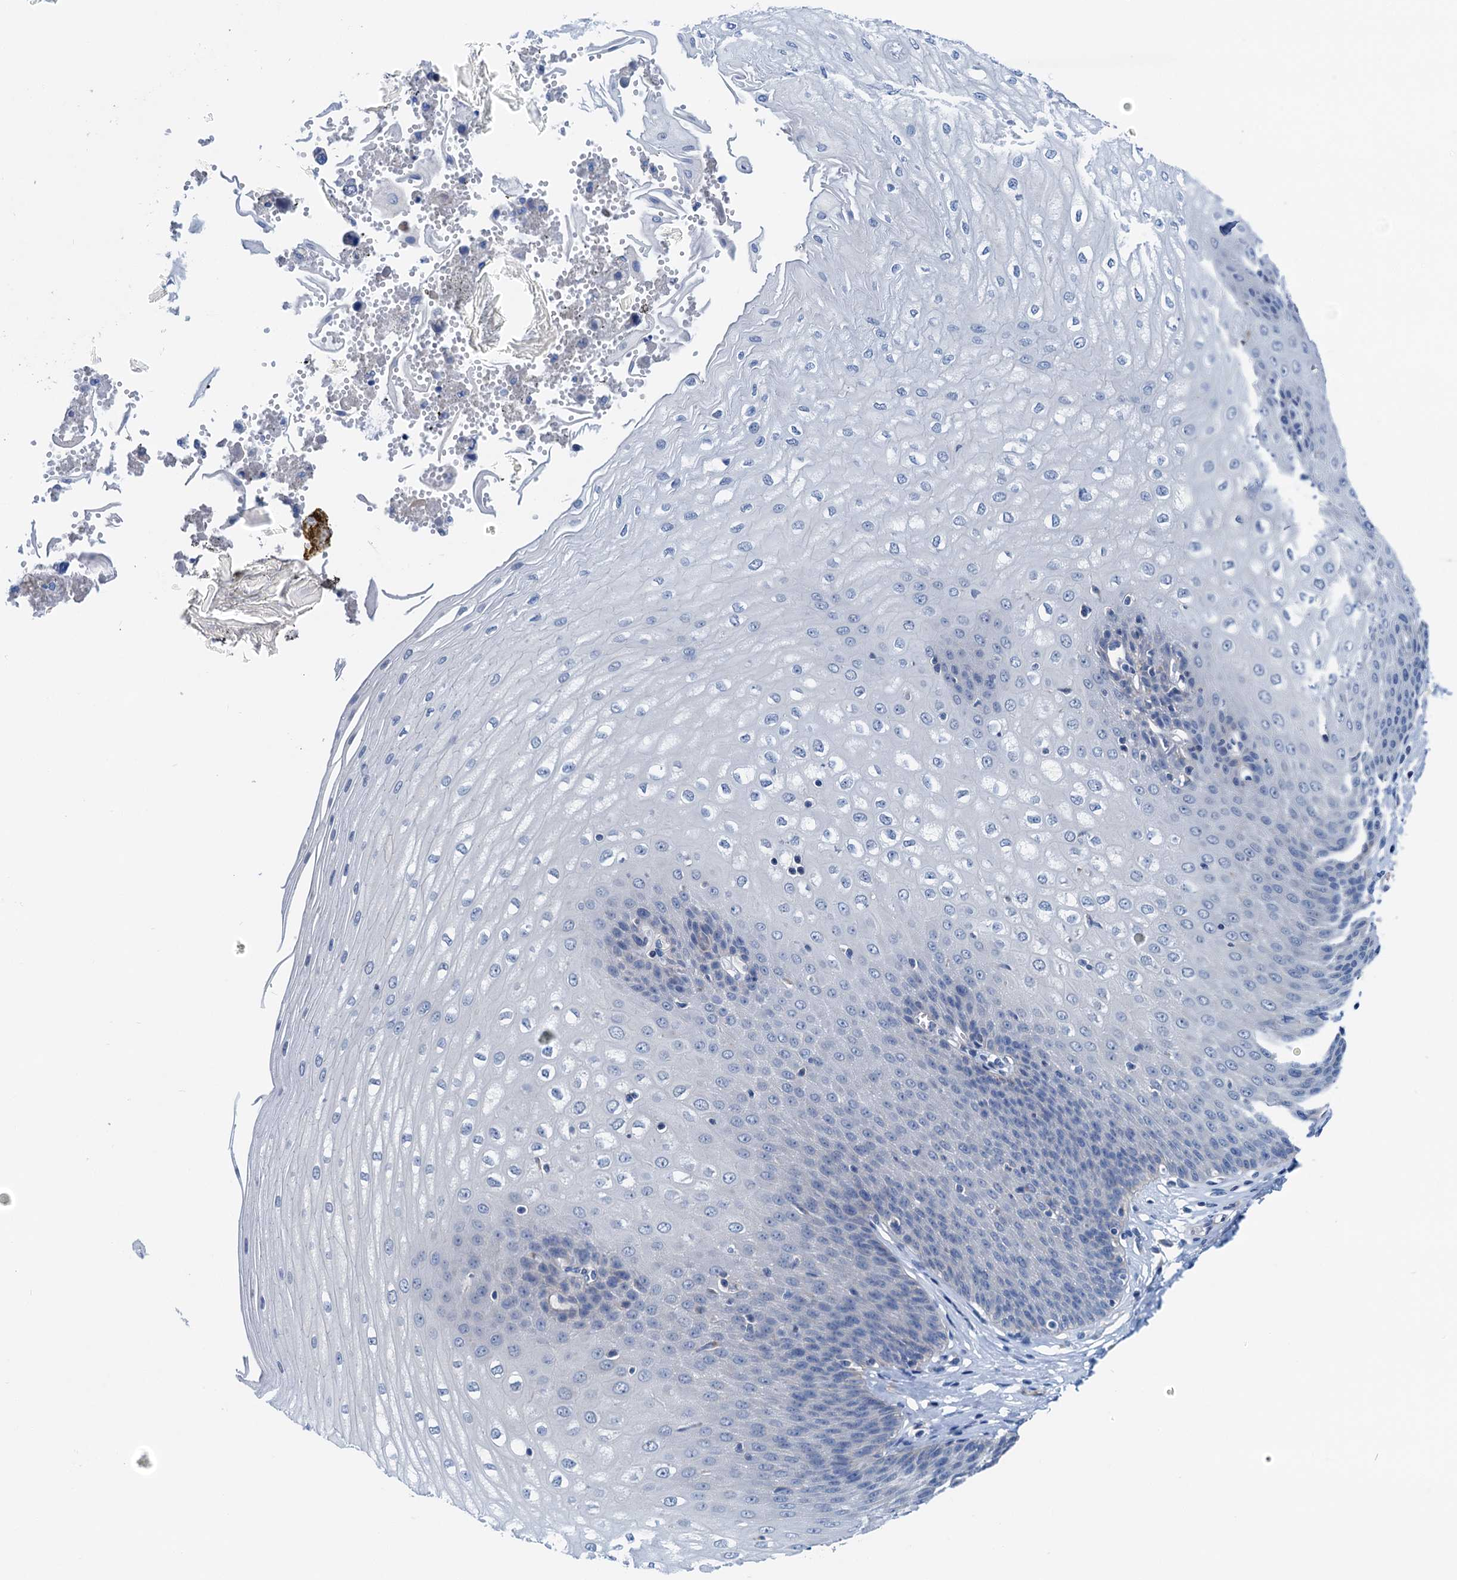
{"staining": {"intensity": "negative", "quantity": "none", "location": "none"}, "tissue": "esophagus", "cell_type": "Squamous epithelial cells", "image_type": "normal", "snomed": [{"axis": "morphology", "description": "Normal tissue, NOS"}, {"axis": "topography", "description": "Esophagus"}], "caption": "Immunohistochemical staining of normal esophagus reveals no significant positivity in squamous epithelial cells.", "gene": "KNDC1", "patient": {"sex": "male", "age": 60}}